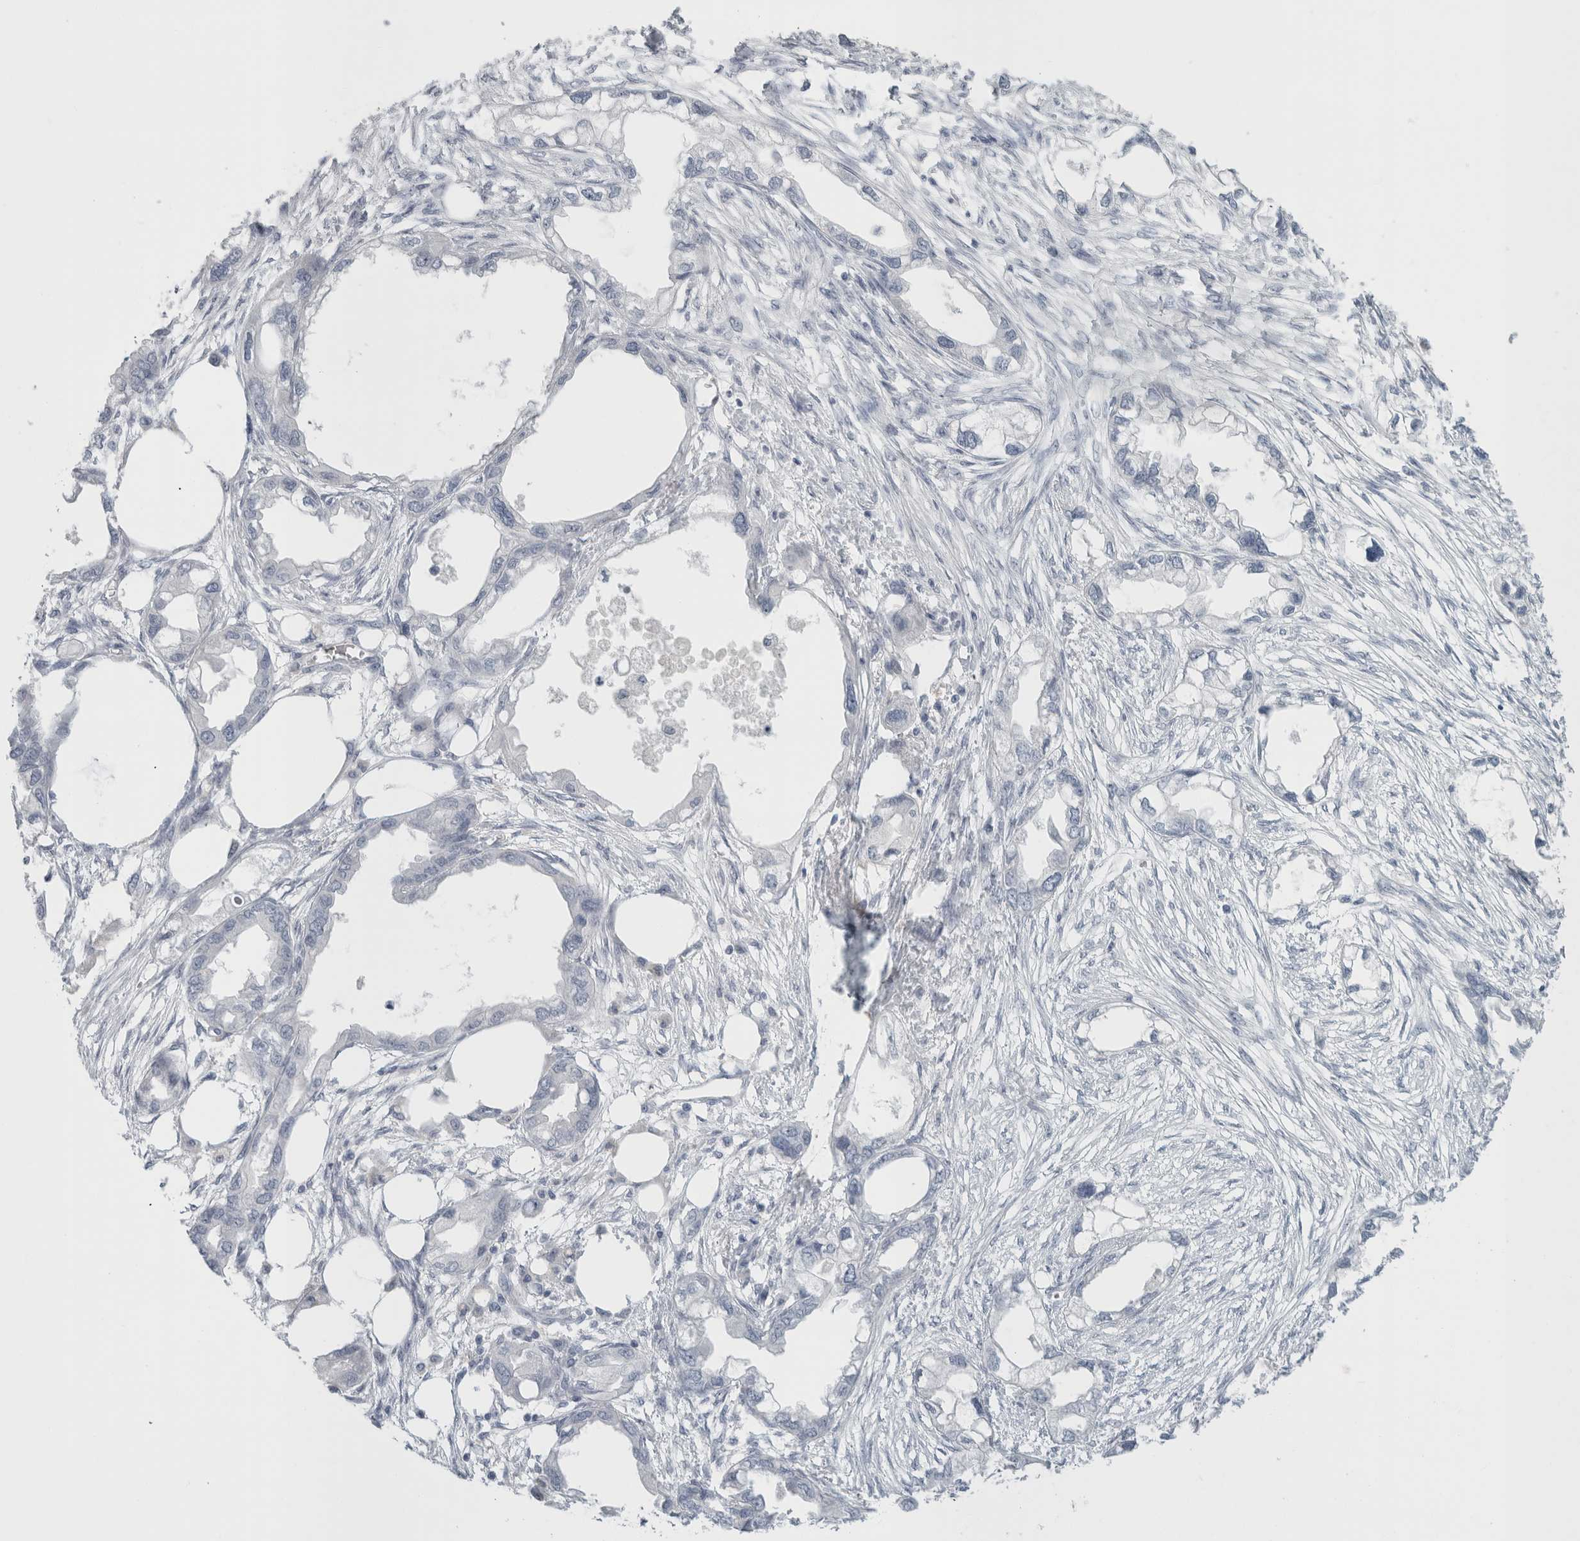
{"staining": {"intensity": "negative", "quantity": "none", "location": "none"}, "tissue": "endometrial cancer", "cell_type": "Tumor cells", "image_type": "cancer", "snomed": [{"axis": "morphology", "description": "Adenocarcinoma, NOS"}, {"axis": "morphology", "description": "Adenocarcinoma, metastatic, NOS"}, {"axis": "topography", "description": "Adipose tissue"}, {"axis": "topography", "description": "Endometrium"}], "caption": "Immunohistochemistry (IHC) of adenocarcinoma (endometrial) displays no positivity in tumor cells.", "gene": "FMR1NB", "patient": {"sex": "female", "age": 67}}